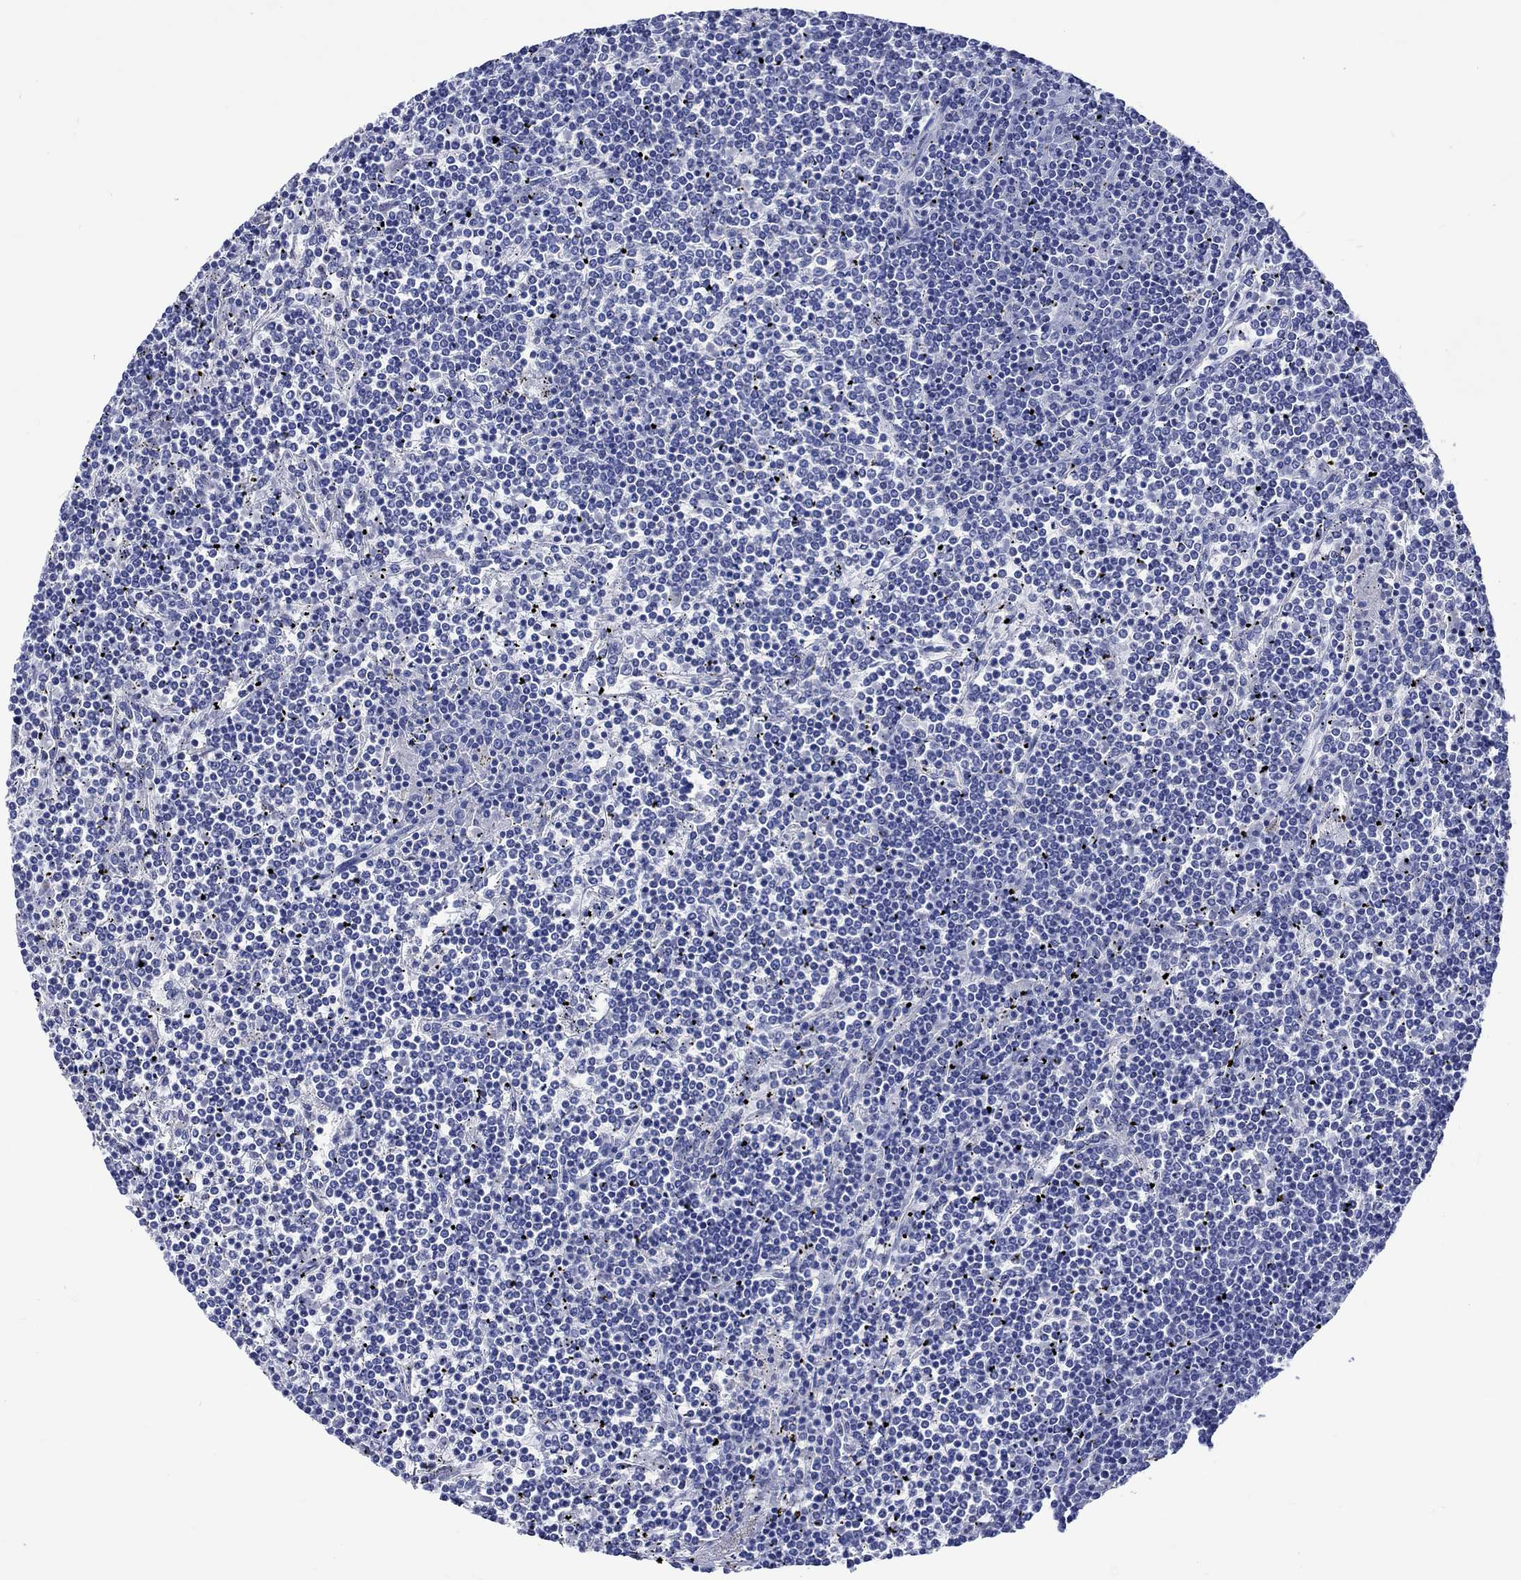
{"staining": {"intensity": "negative", "quantity": "none", "location": "none"}, "tissue": "lymphoma", "cell_type": "Tumor cells", "image_type": "cancer", "snomed": [{"axis": "morphology", "description": "Malignant lymphoma, non-Hodgkin's type, Low grade"}, {"axis": "topography", "description": "Spleen"}], "caption": "DAB (3,3'-diaminobenzidine) immunohistochemical staining of human lymphoma demonstrates no significant expression in tumor cells.", "gene": "KLHL33", "patient": {"sex": "female", "age": 19}}